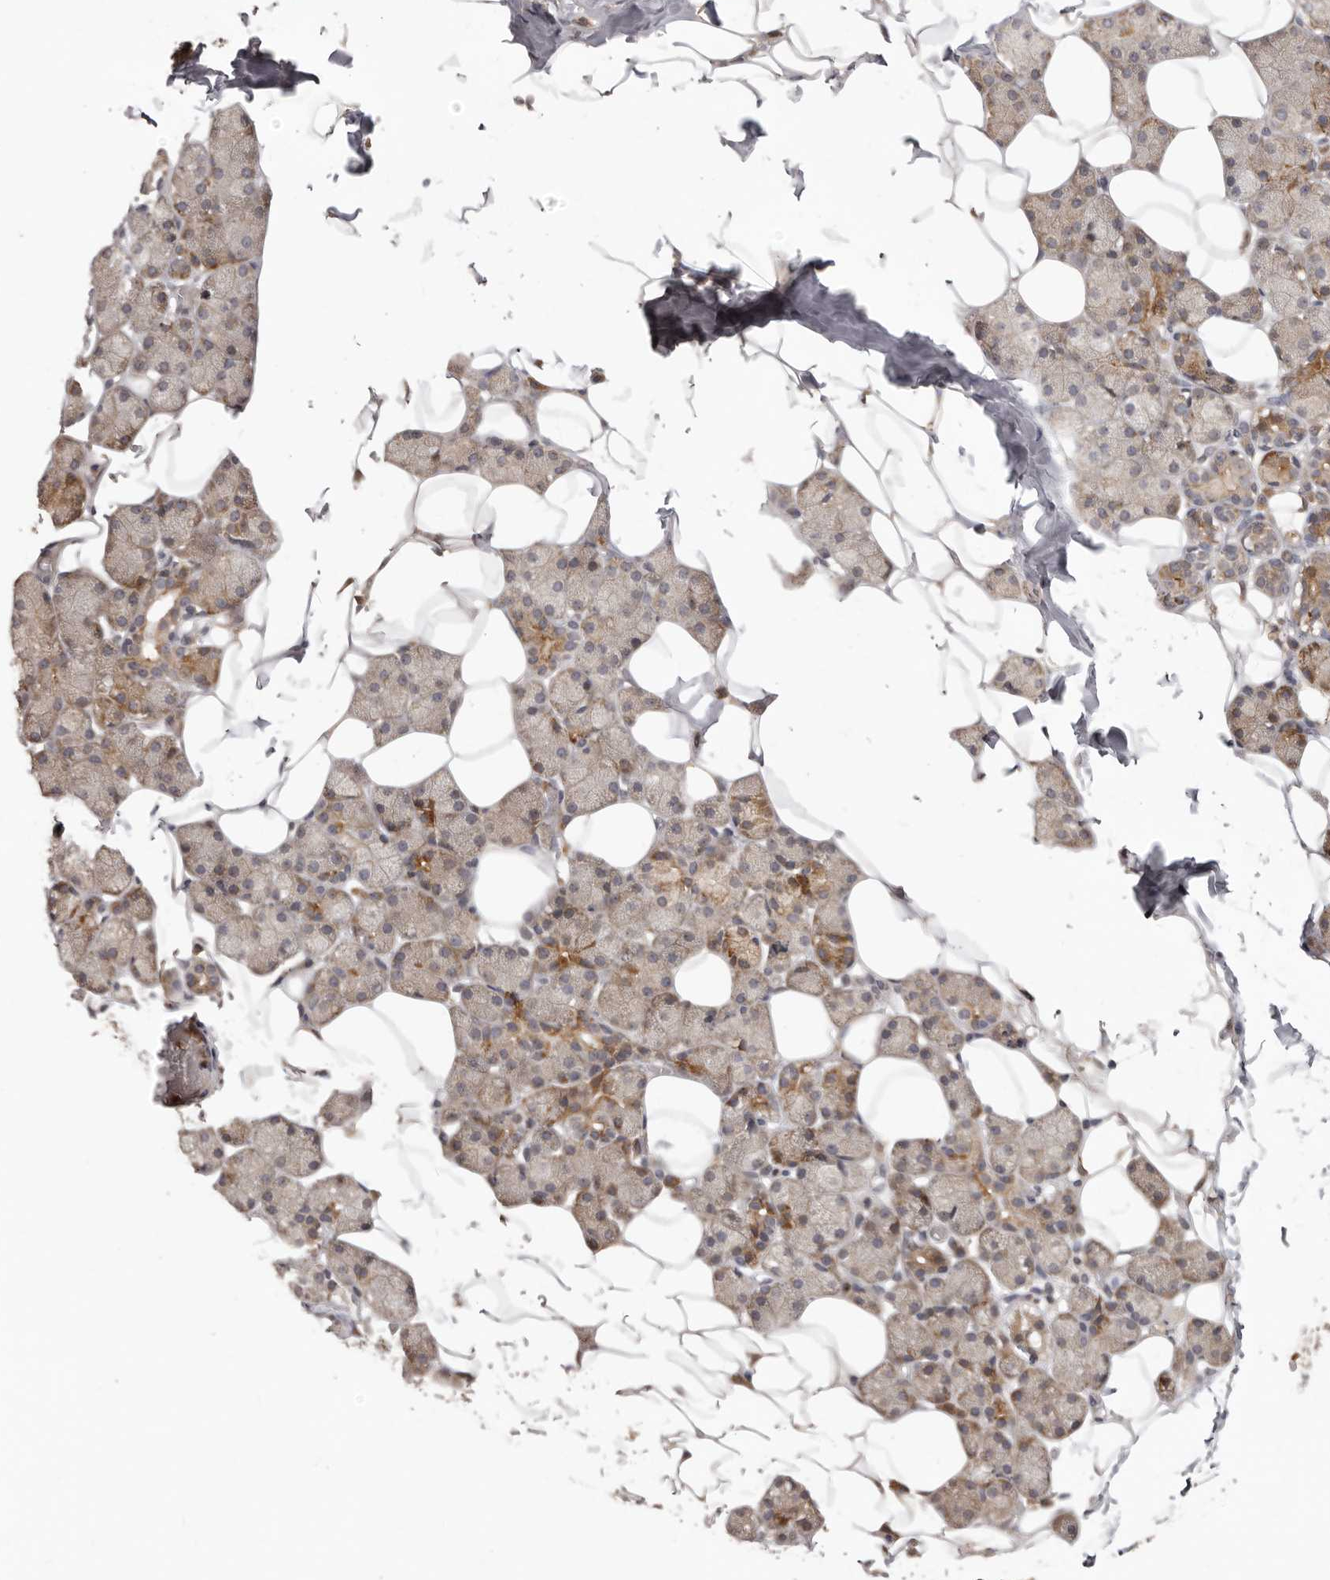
{"staining": {"intensity": "moderate", "quantity": "25%-75%", "location": "cytoplasmic/membranous"}, "tissue": "salivary gland", "cell_type": "Glandular cells", "image_type": "normal", "snomed": [{"axis": "morphology", "description": "Normal tissue, NOS"}, {"axis": "topography", "description": "Salivary gland"}], "caption": "Immunohistochemistry (IHC) of normal human salivary gland demonstrates medium levels of moderate cytoplasmic/membranous positivity in about 25%-75% of glandular cells.", "gene": "RNF187", "patient": {"sex": "female", "age": 33}}